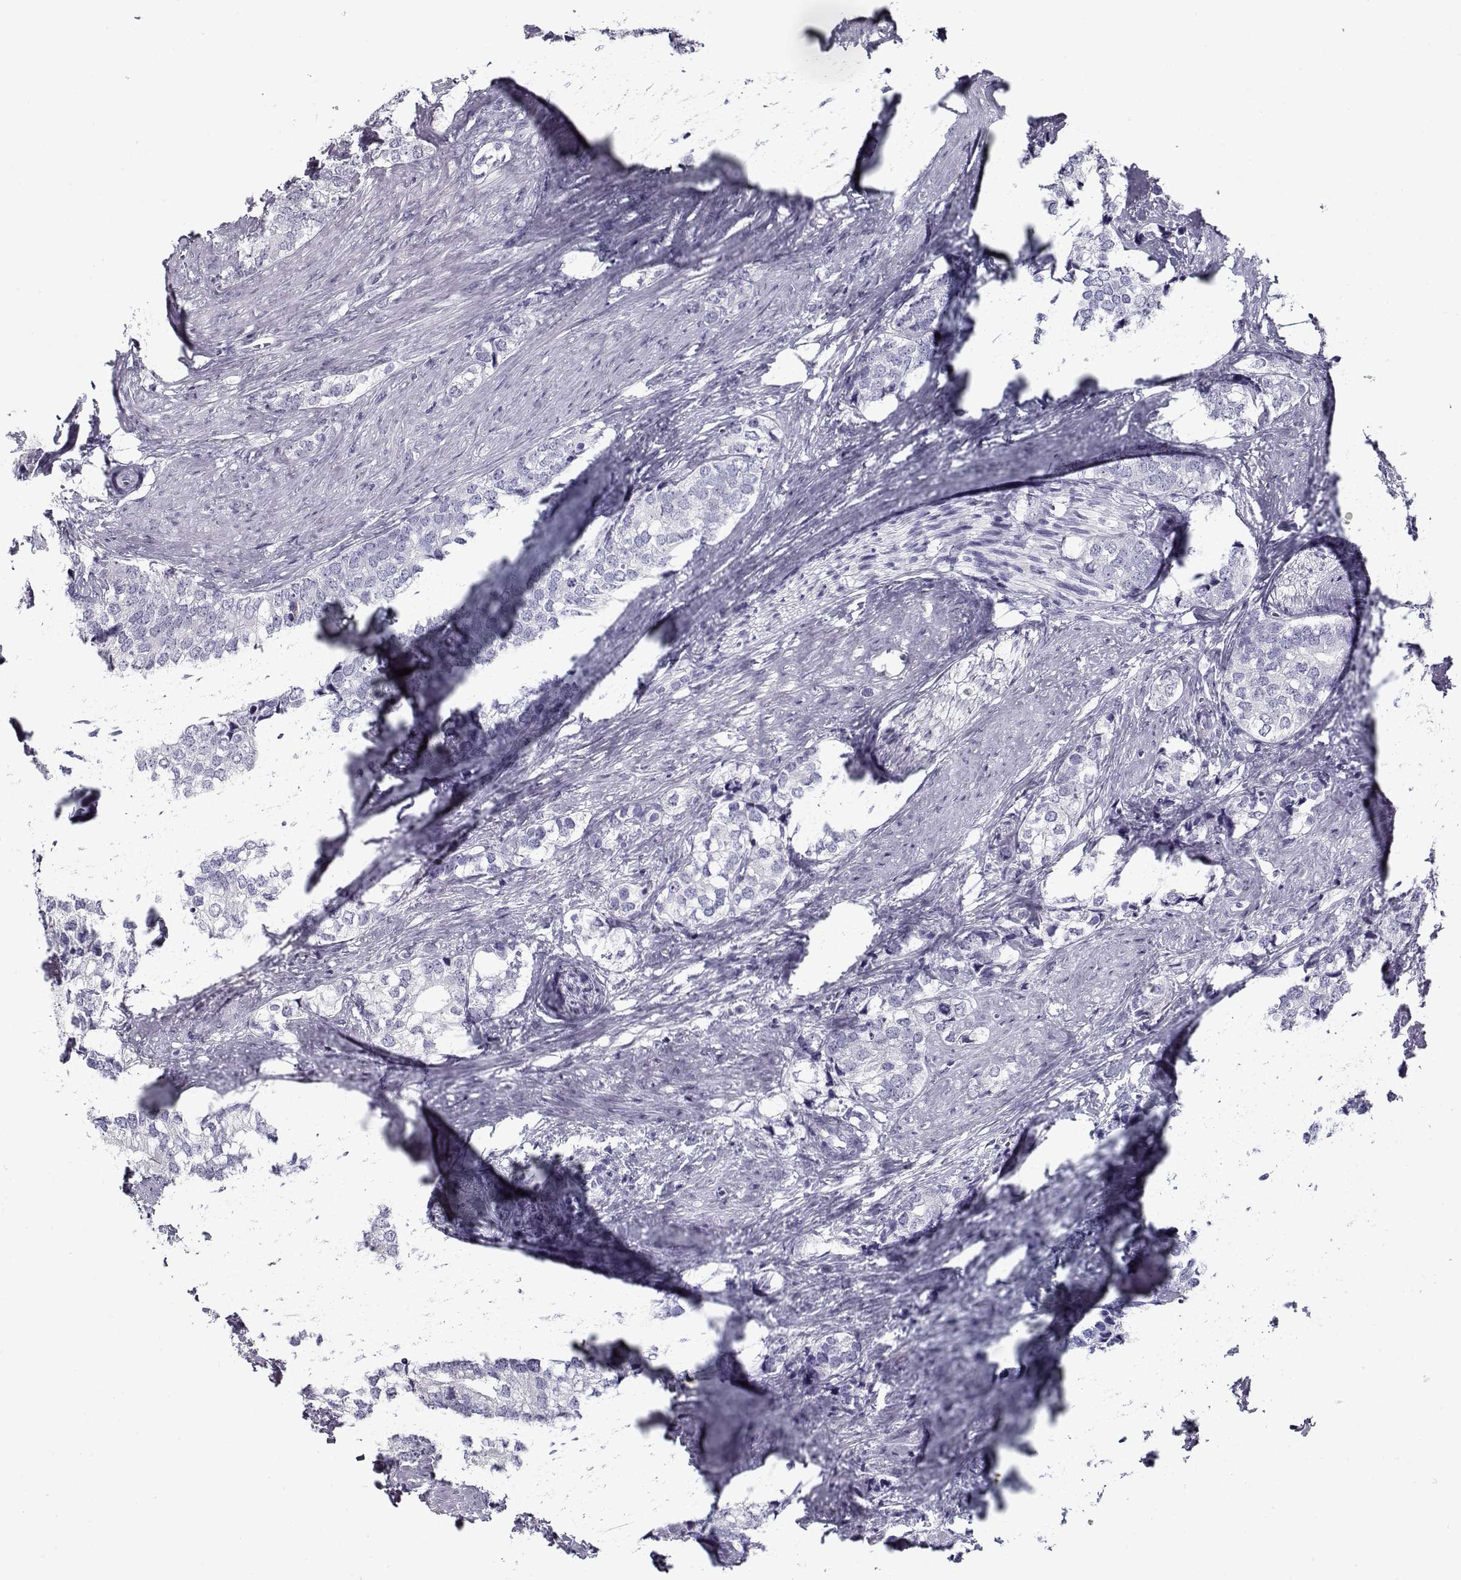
{"staining": {"intensity": "negative", "quantity": "none", "location": "none"}, "tissue": "prostate cancer", "cell_type": "Tumor cells", "image_type": "cancer", "snomed": [{"axis": "morphology", "description": "Adenocarcinoma, NOS"}, {"axis": "topography", "description": "Prostate and seminal vesicle, NOS"}], "caption": "A histopathology image of human prostate cancer (adenocarcinoma) is negative for staining in tumor cells.", "gene": "GAGE2A", "patient": {"sex": "male", "age": 63}}